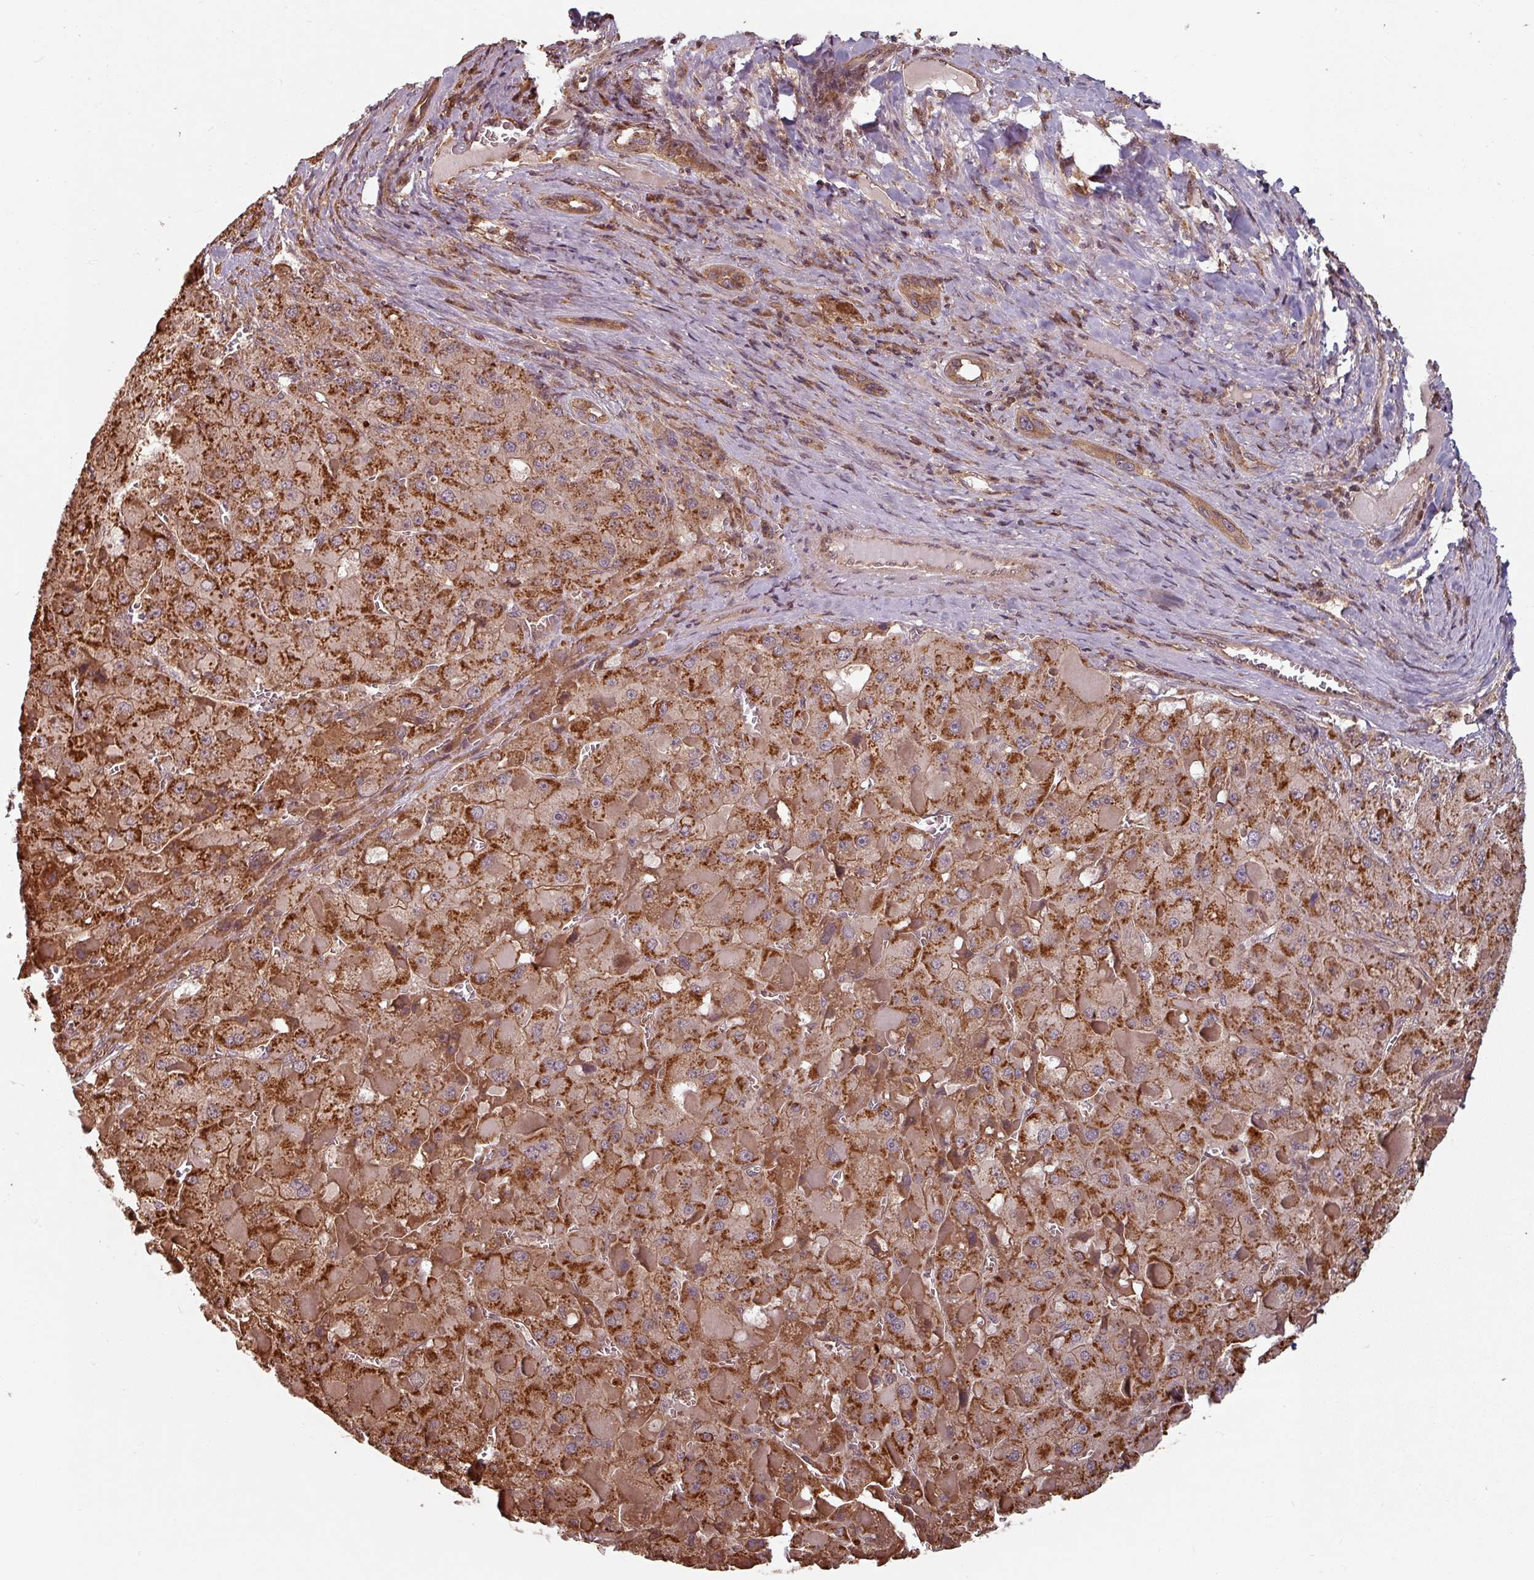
{"staining": {"intensity": "moderate", "quantity": ">75%", "location": "cytoplasmic/membranous"}, "tissue": "liver cancer", "cell_type": "Tumor cells", "image_type": "cancer", "snomed": [{"axis": "morphology", "description": "Carcinoma, Hepatocellular, NOS"}, {"axis": "topography", "description": "Liver"}], "caption": "This is a photomicrograph of immunohistochemistry (IHC) staining of liver cancer, which shows moderate expression in the cytoplasmic/membranous of tumor cells.", "gene": "EID1", "patient": {"sex": "female", "age": 73}}